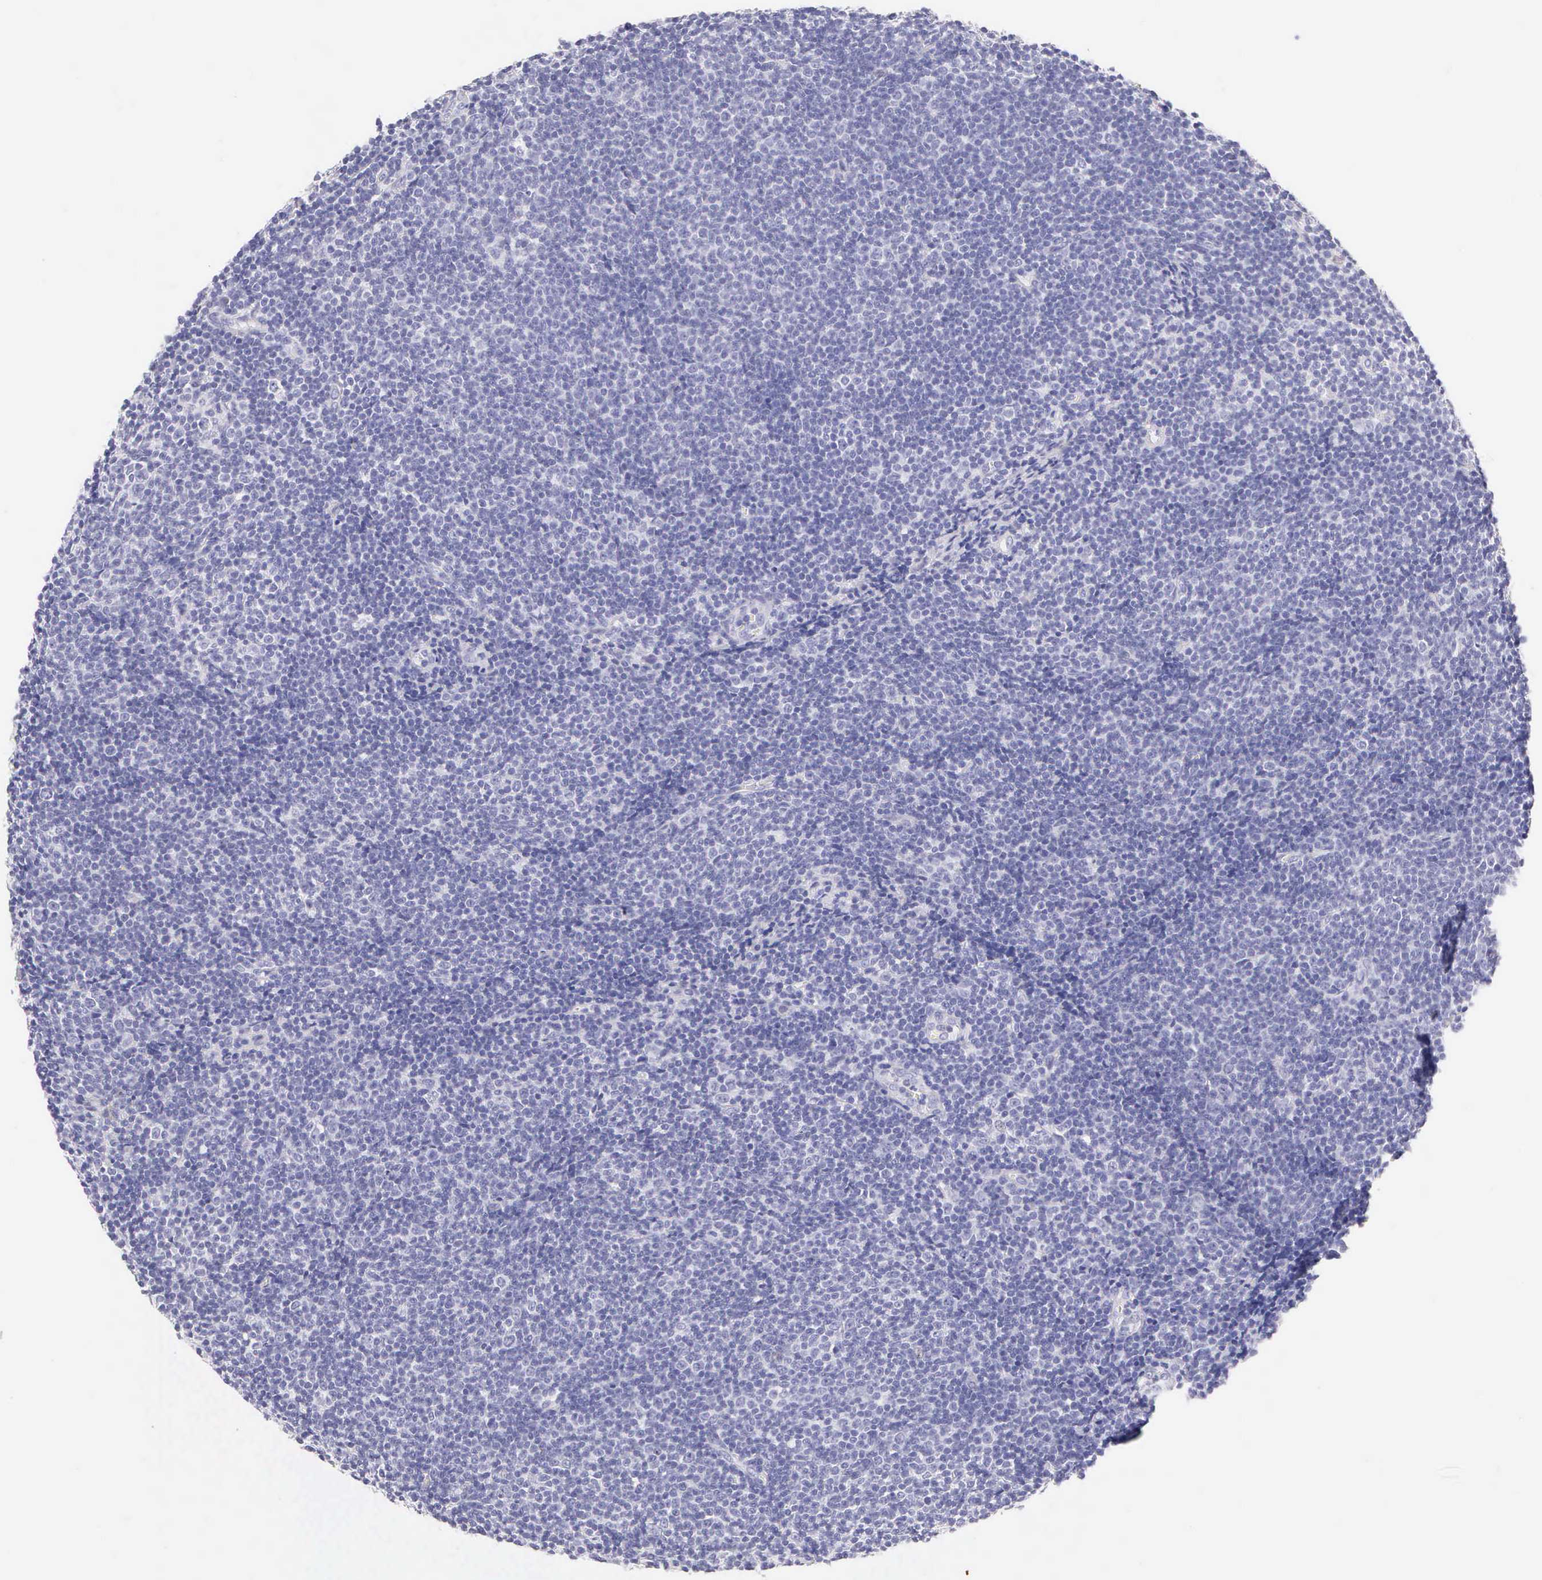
{"staining": {"intensity": "negative", "quantity": "none", "location": "none"}, "tissue": "lymphoma", "cell_type": "Tumor cells", "image_type": "cancer", "snomed": [{"axis": "morphology", "description": "Malignant lymphoma, non-Hodgkin's type, Low grade"}, {"axis": "topography", "description": "Lymph node"}], "caption": "The image demonstrates no significant staining in tumor cells of lymphoma. (DAB (3,3'-diaminobenzidine) IHC, high magnification).", "gene": "KRT17", "patient": {"sex": "male", "age": 49}}